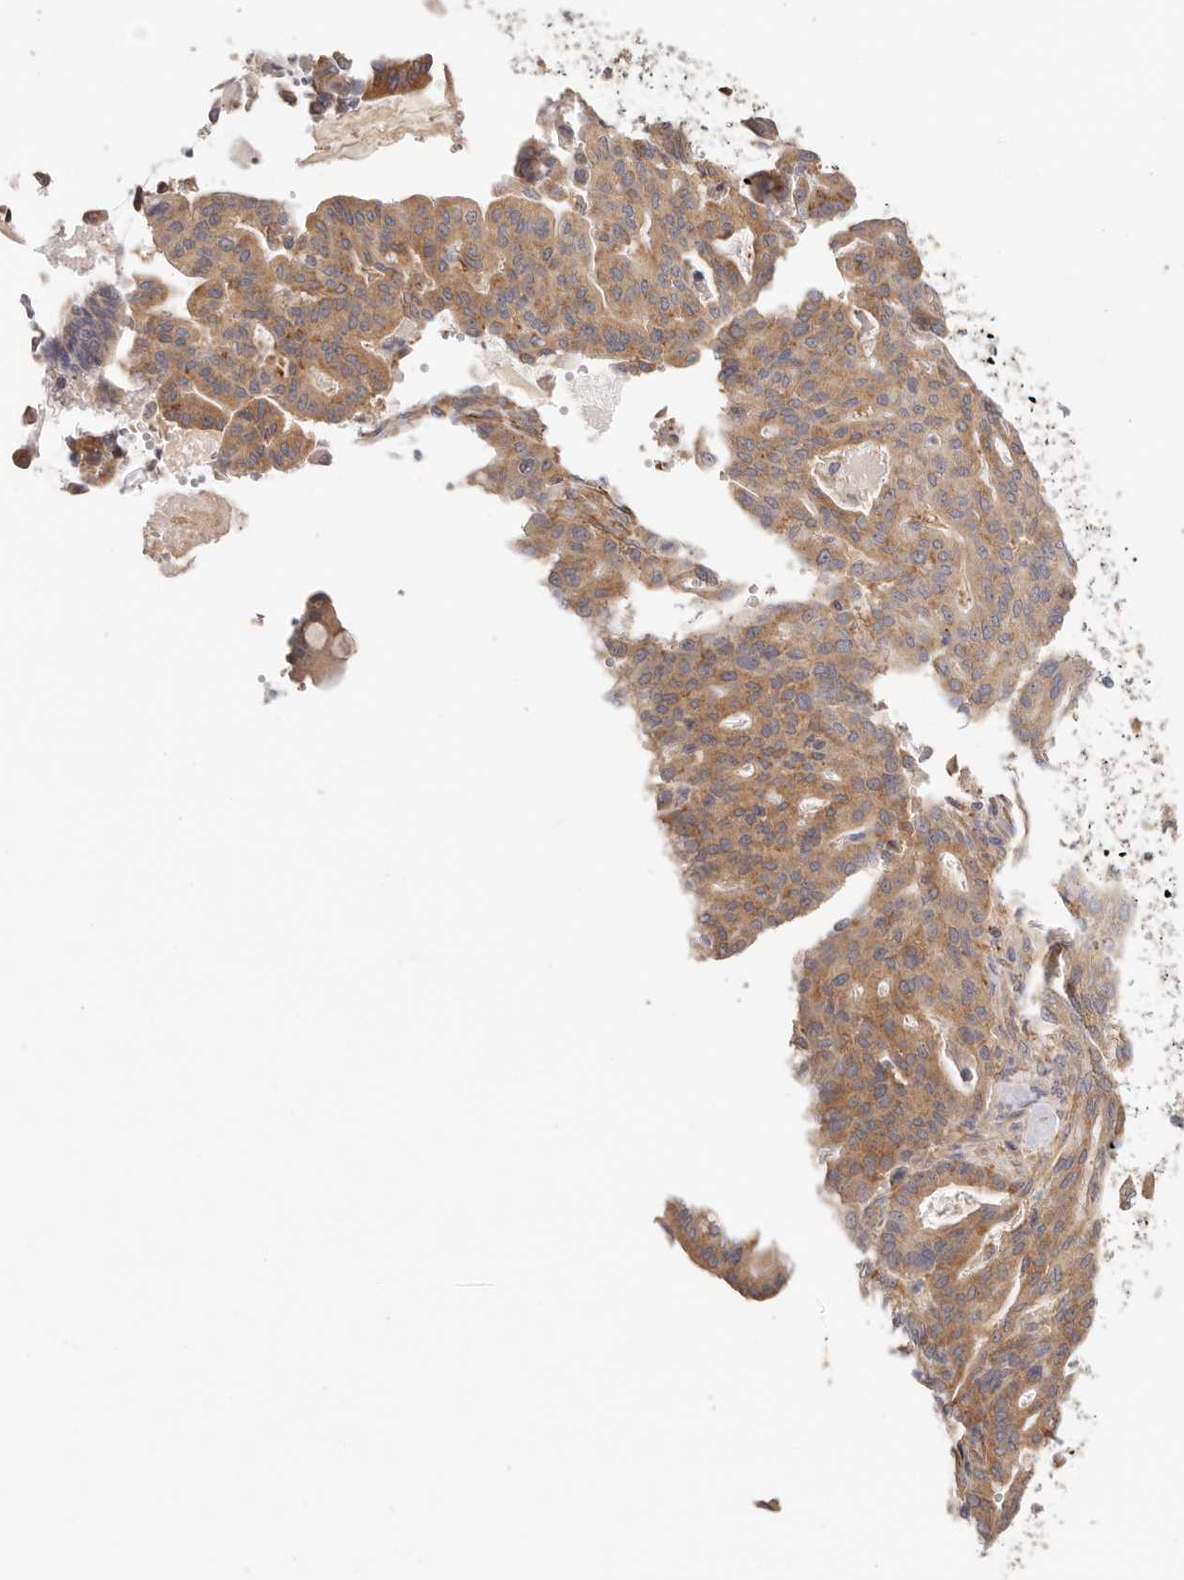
{"staining": {"intensity": "moderate", "quantity": ">75%", "location": "cytoplasmic/membranous"}, "tissue": "pancreatic cancer", "cell_type": "Tumor cells", "image_type": "cancer", "snomed": [{"axis": "morphology", "description": "Adenocarcinoma, NOS"}, {"axis": "topography", "description": "Pancreas"}], "caption": "IHC of human pancreatic cancer (adenocarcinoma) demonstrates medium levels of moderate cytoplasmic/membranous staining in approximately >75% of tumor cells.", "gene": "AFDN", "patient": {"sex": "male", "age": 63}}